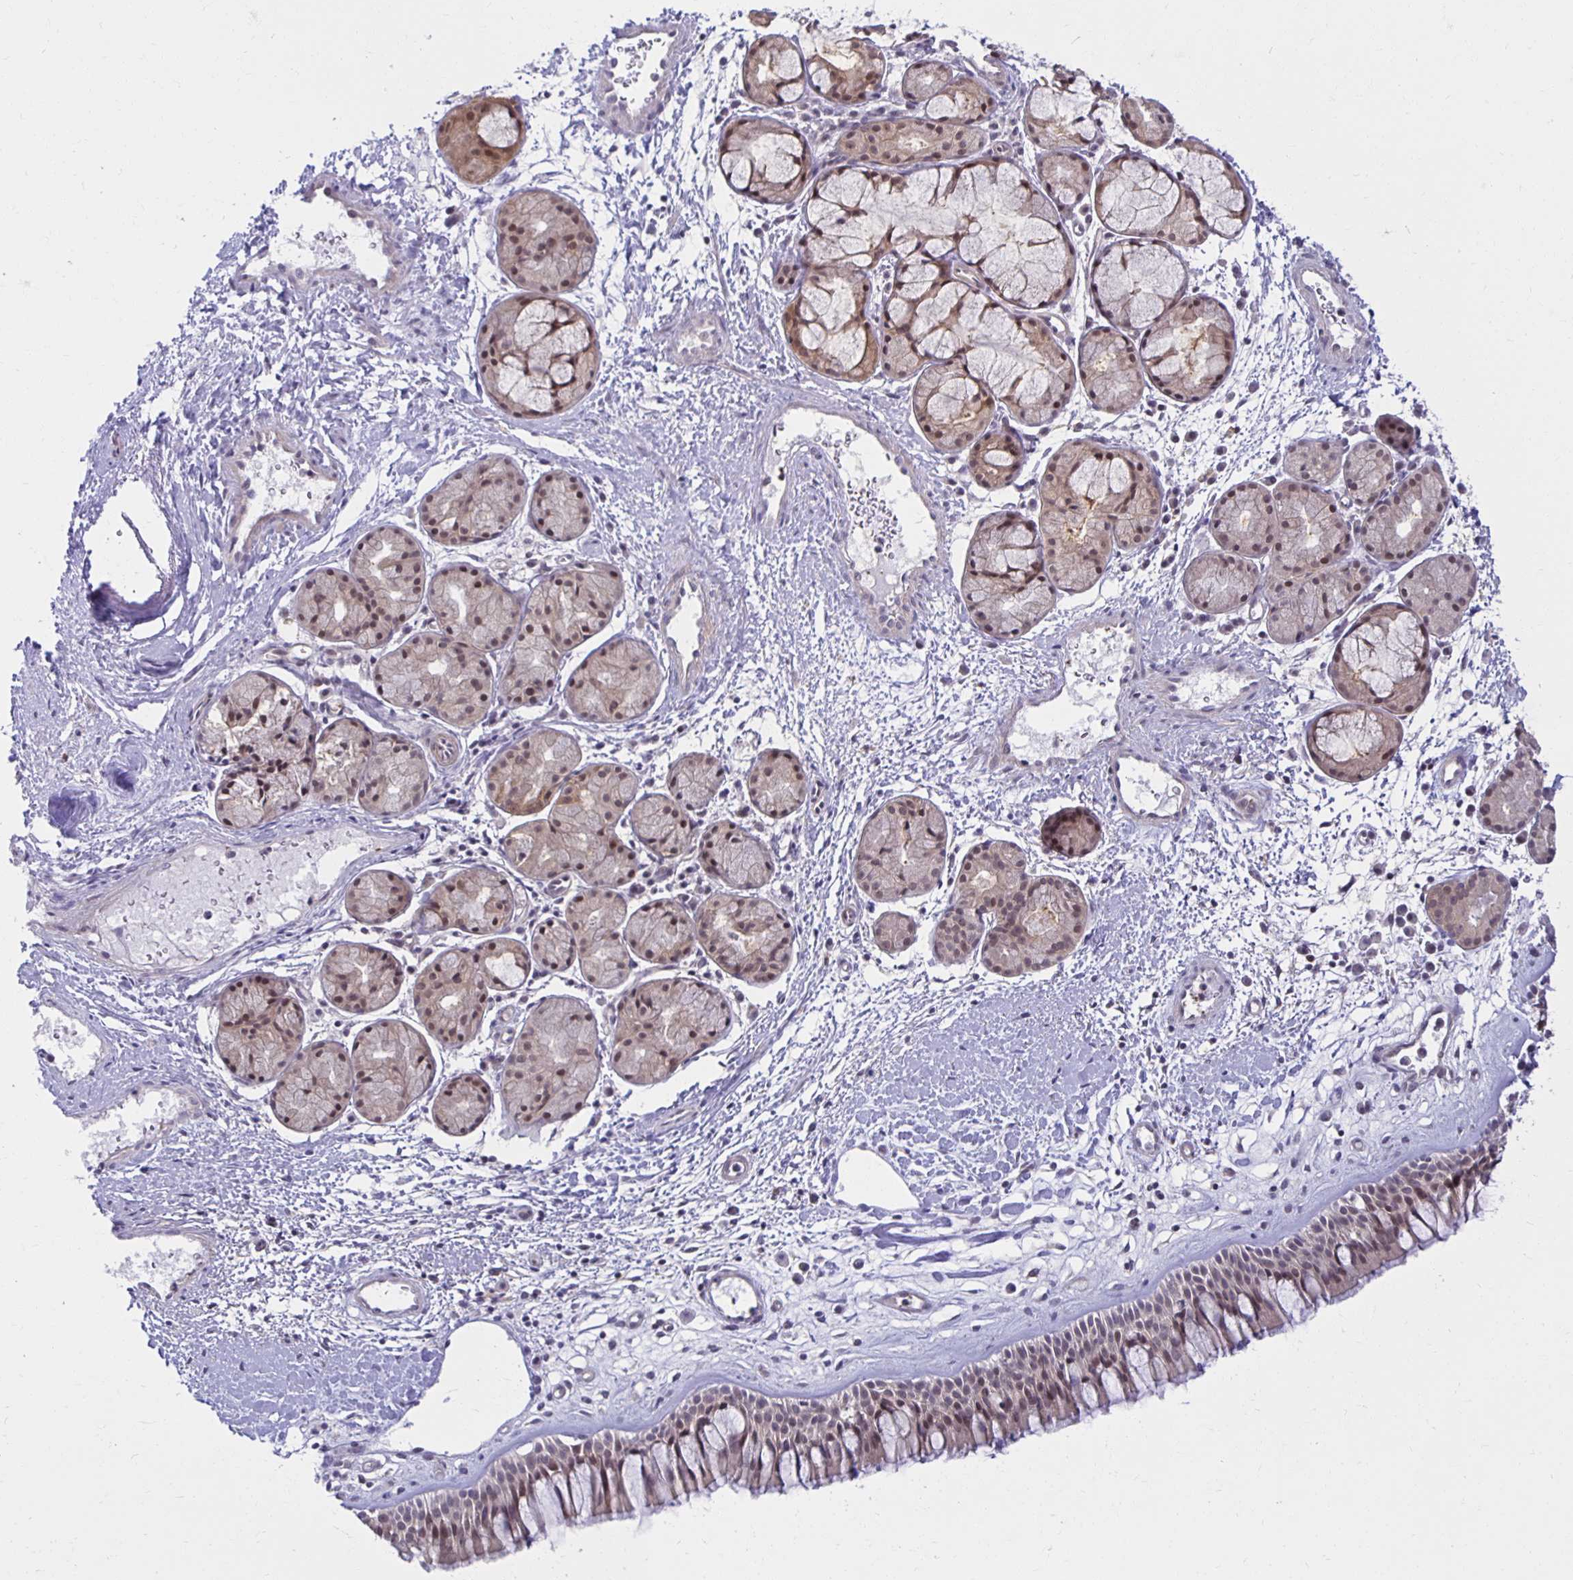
{"staining": {"intensity": "weak", "quantity": "<25%", "location": "cytoplasmic/membranous"}, "tissue": "nasopharynx", "cell_type": "Respiratory epithelial cells", "image_type": "normal", "snomed": [{"axis": "morphology", "description": "Normal tissue, NOS"}, {"axis": "topography", "description": "Nasopharynx"}], "caption": "IHC of benign human nasopharynx reveals no expression in respiratory epithelial cells. (DAB (3,3'-diaminobenzidine) immunohistochemistry, high magnification).", "gene": "MIEN1", "patient": {"sex": "male", "age": 65}}